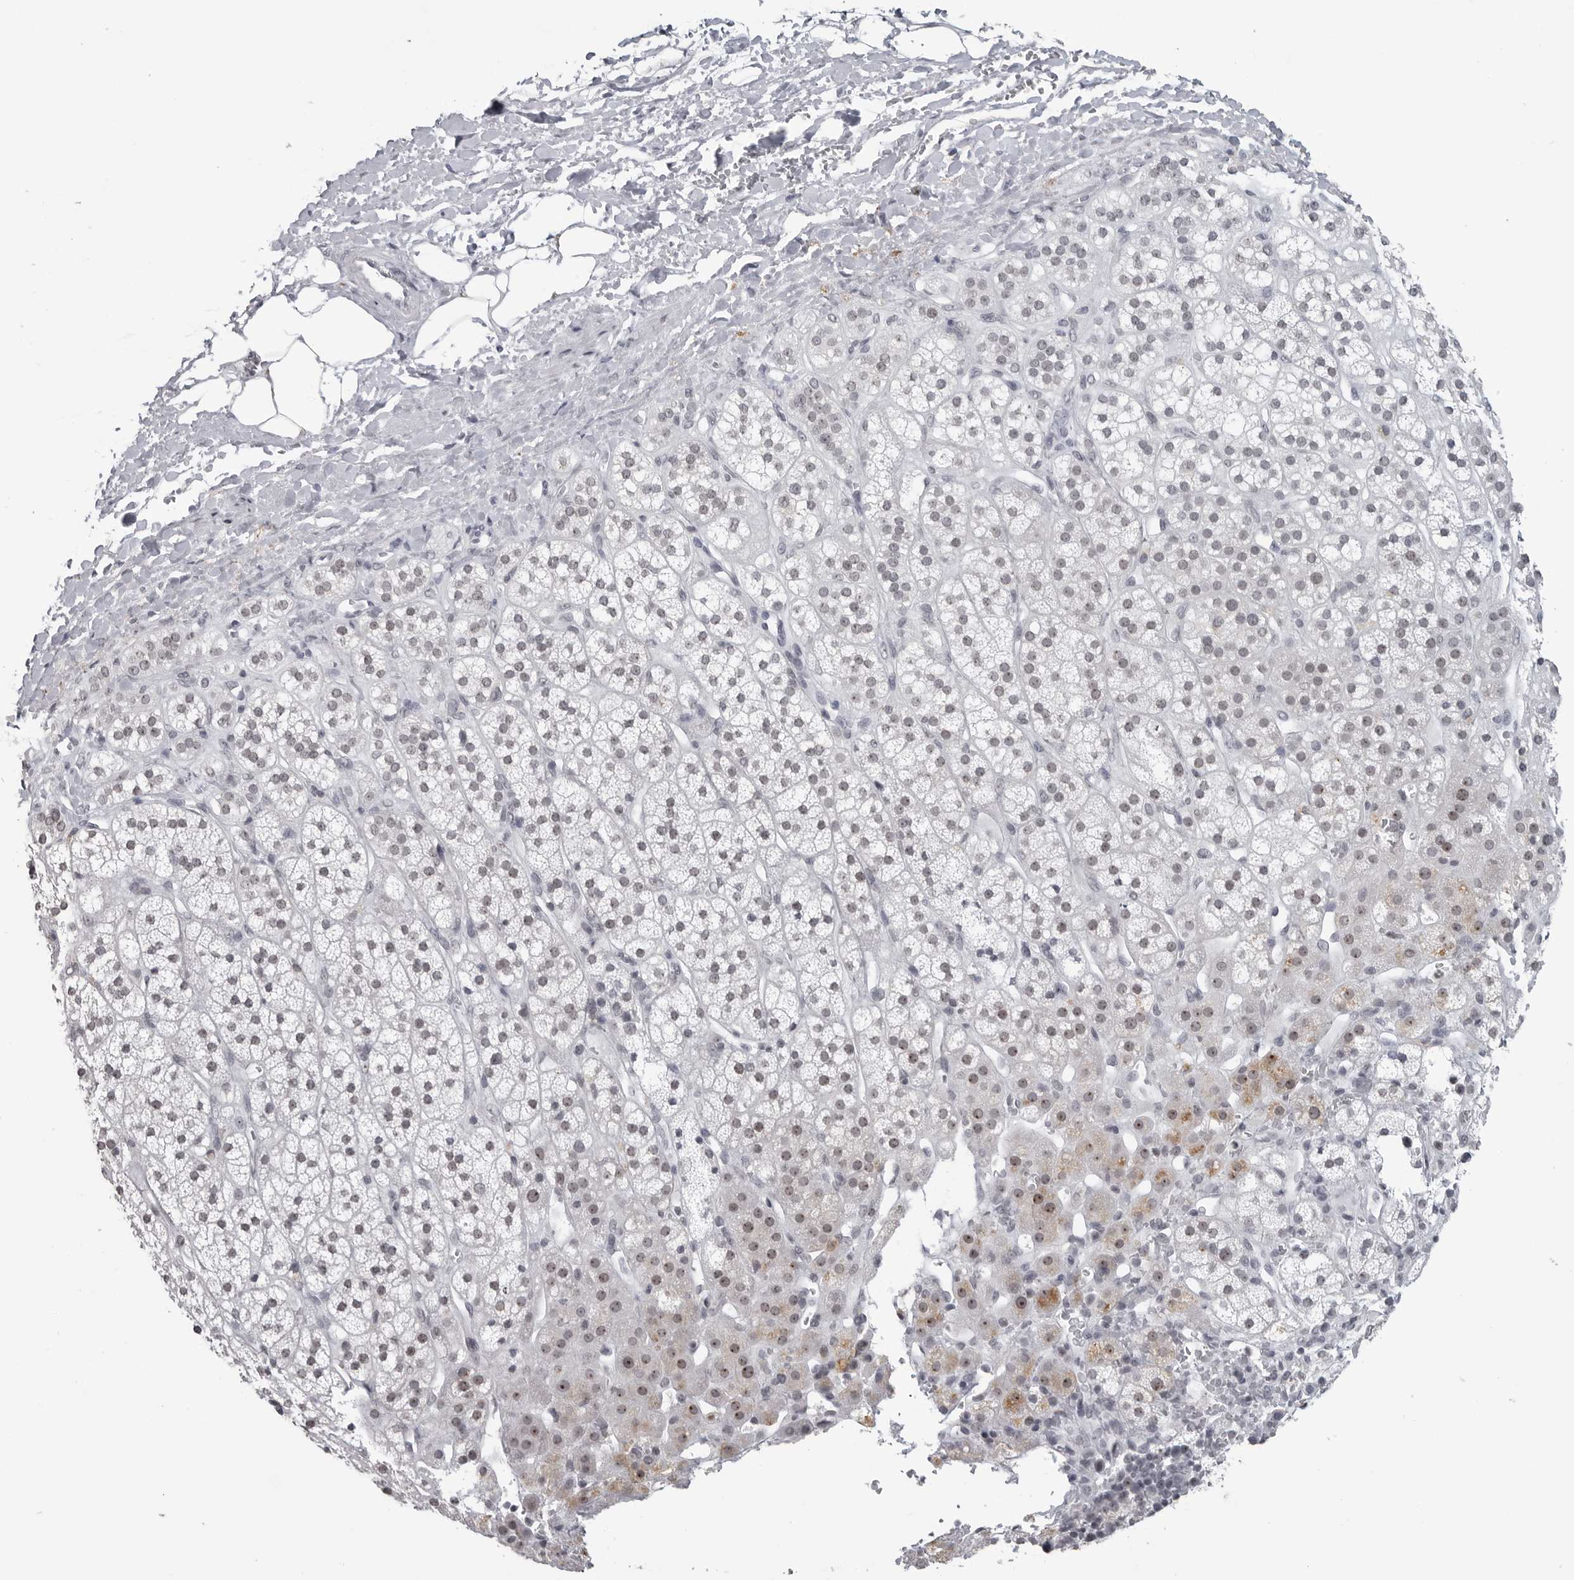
{"staining": {"intensity": "moderate", "quantity": "25%-75%", "location": "nuclear"}, "tissue": "adrenal gland", "cell_type": "Glandular cells", "image_type": "normal", "snomed": [{"axis": "morphology", "description": "Normal tissue, NOS"}, {"axis": "topography", "description": "Adrenal gland"}], "caption": "Immunohistochemistry (IHC) micrograph of benign adrenal gland: adrenal gland stained using immunohistochemistry (IHC) shows medium levels of moderate protein expression localized specifically in the nuclear of glandular cells, appearing as a nuclear brown color.", "gene": "DDX54", "patient": {"sex": "male", "age": 56}}